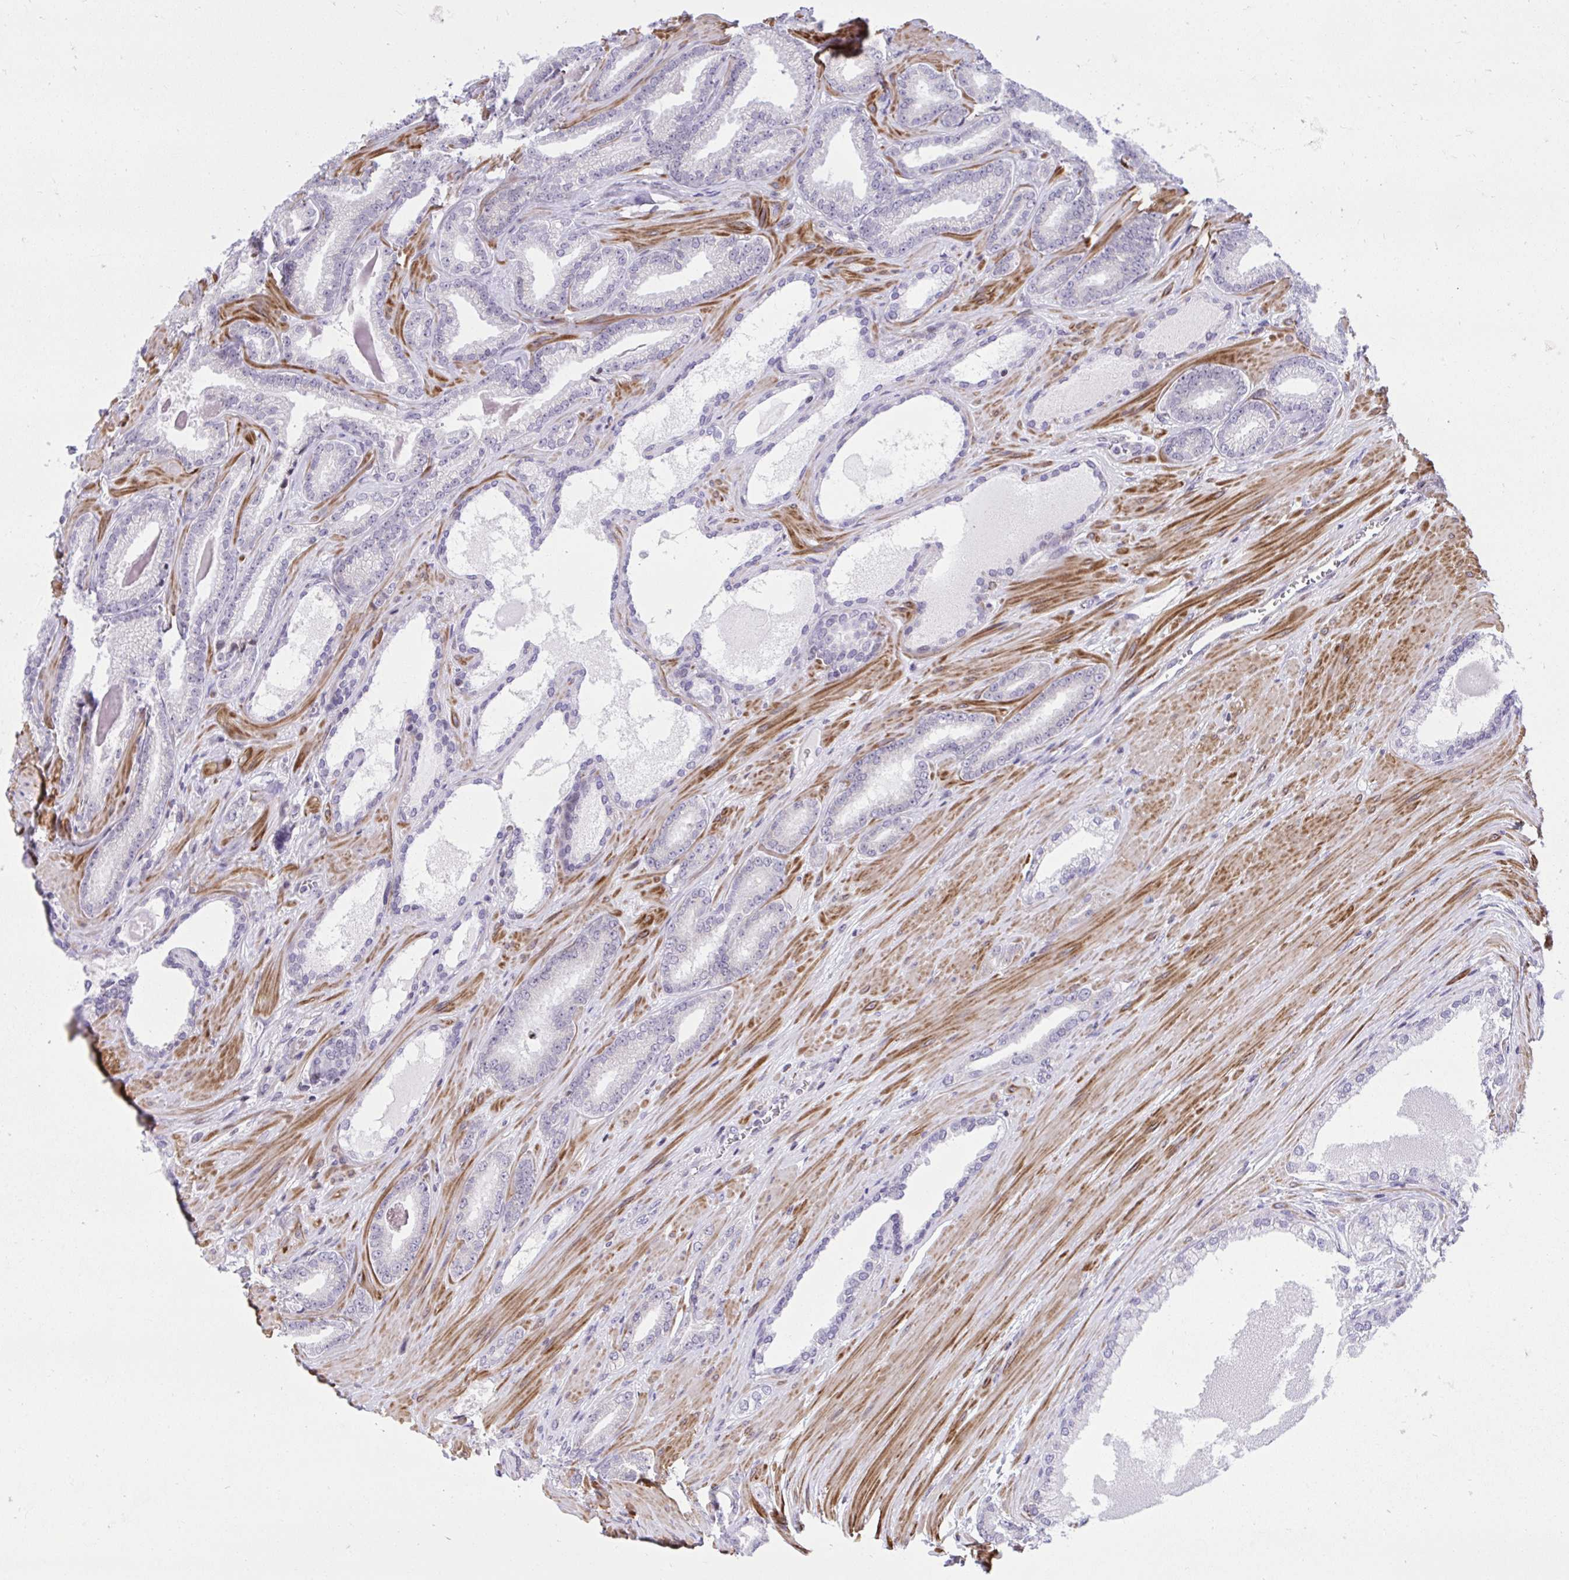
{"staining": {"intensity": "negative", "quantity": "none", "location": "none"}, "tissue": "prostate cancer", "cell_type": "Tumor cells", "image_type": "cancer", "snomed": [{"axis": "morphology", "description": "Adenocarcinoma, Low grade"}, {"axis": "topography", "description": "Prostate"}], "caption": "An image of prostate cancer stained for a protein reveals no brown staining in tumor cells.", "gene": "KCNN4", "patient": {"sex": "male", "age": 61}}